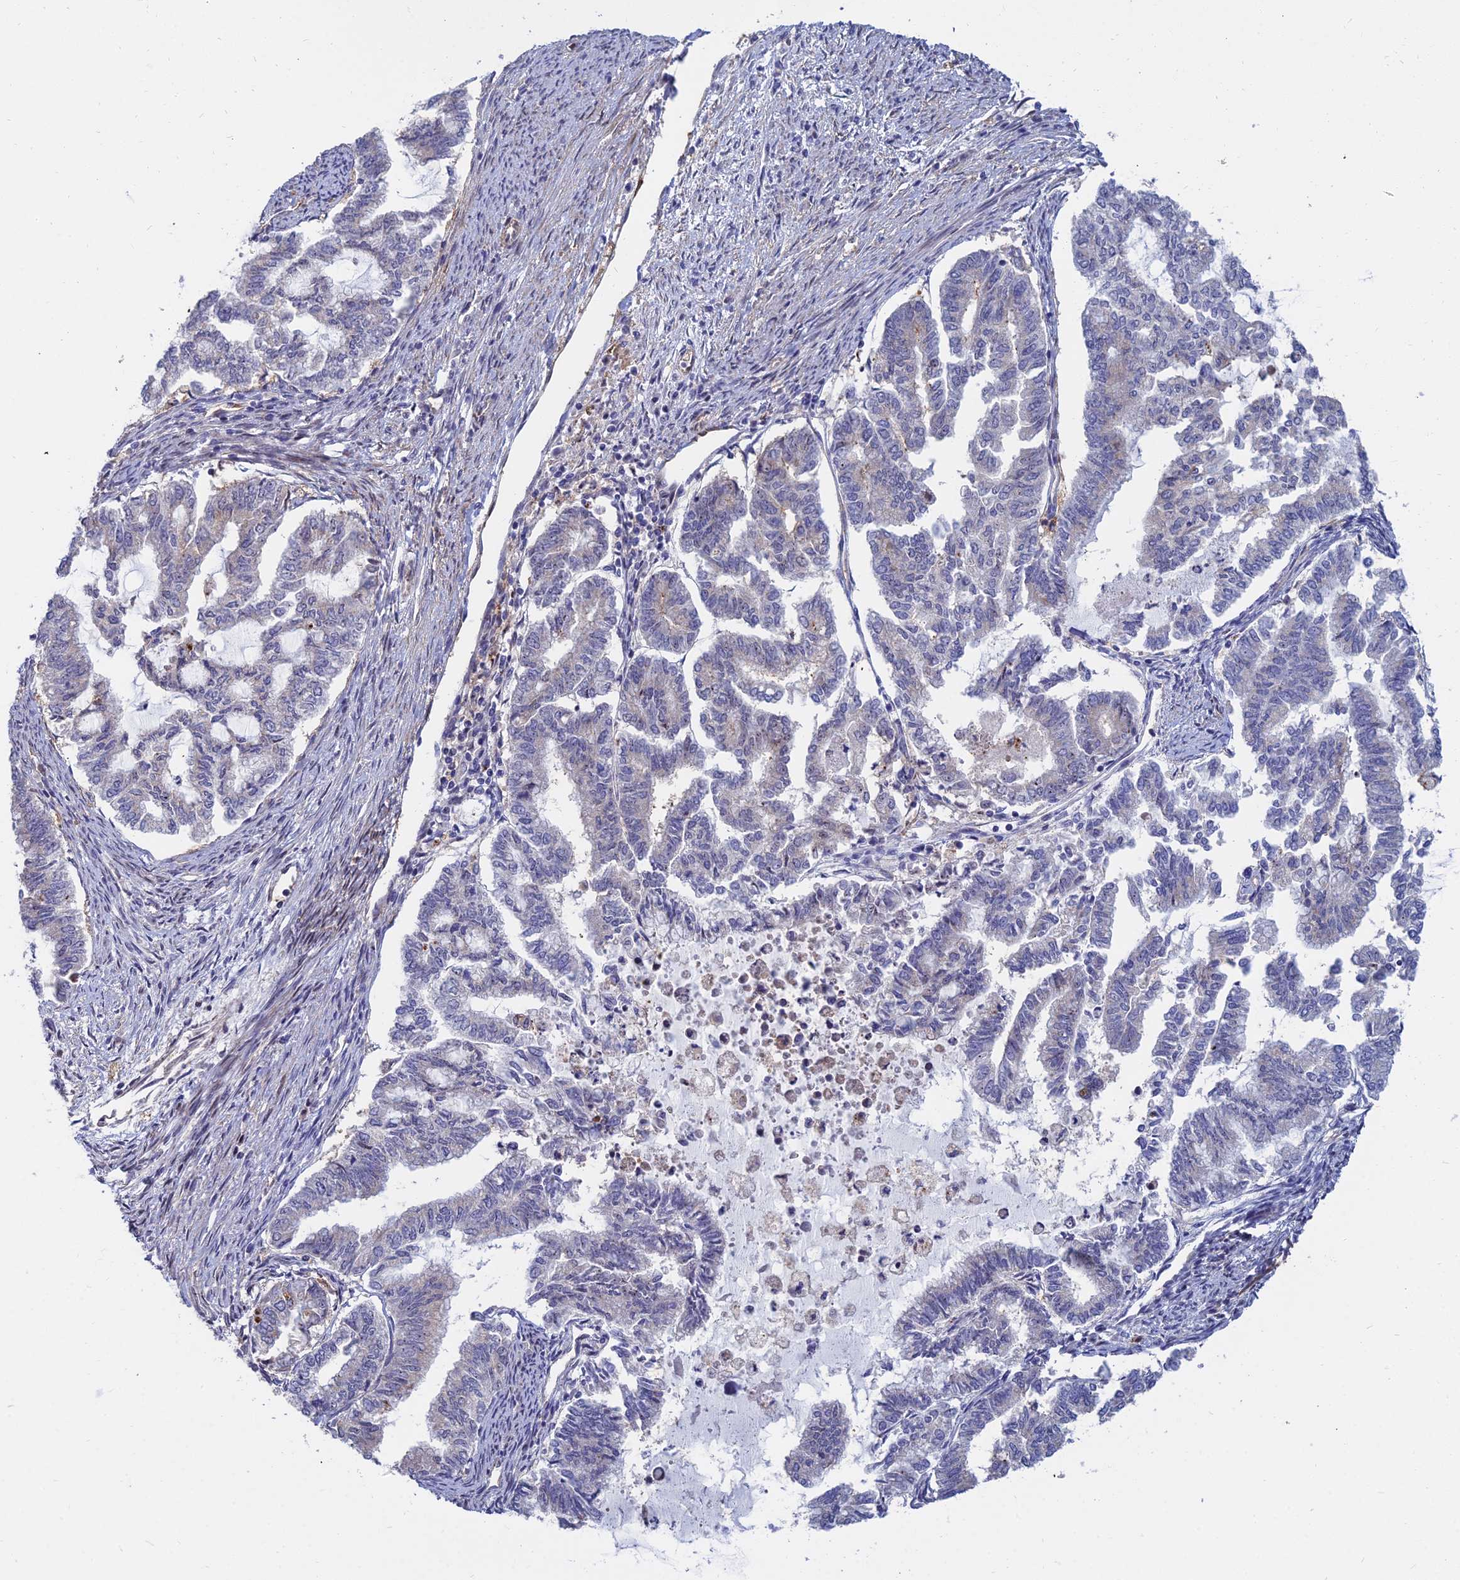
{"staining": {"intensity": "negative", "quantity": "none", "location": "none"}, "tissue": "endometrial cancer", "cell_type": "Tumor cells", "image_type": "cancer", "snomed": [{"axis": "morphology", "description": "Adenocarcinoma, NOS"}, {"axis": "topography", "description": "Endometrium"}], "caption": "Tumor cells show no significant protein expression in endometrial adenocarcinoma.", "gene": "TRIM43B", "patient": {"sex": "female", "age": 79}}